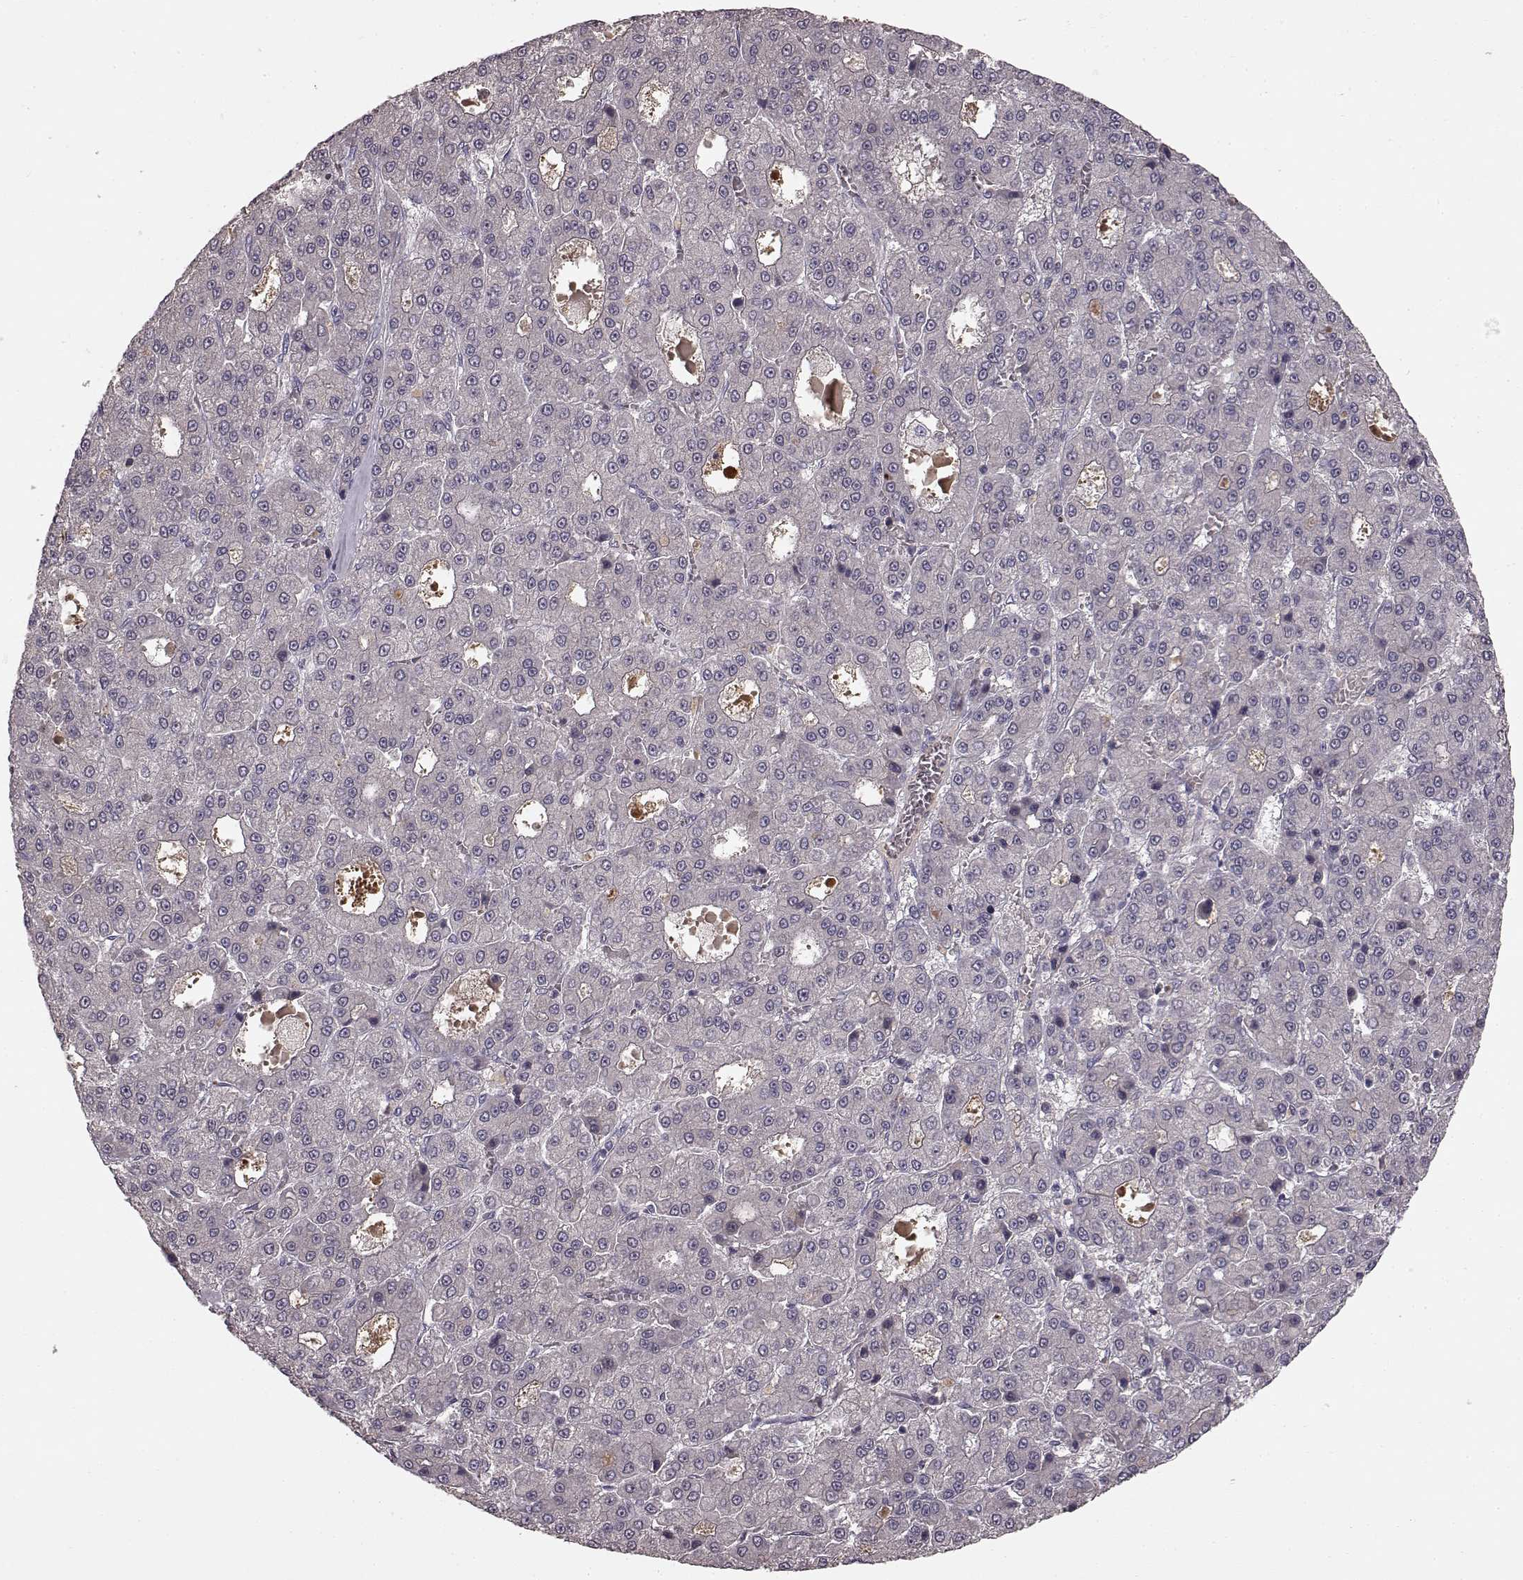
{"staining": {"intensity": "negative", "quantity": "none", "location": "none"}, "tissue": "liver cancer", "cell_type": "Tumor cells", "image_type": "cancer", "snomed": [{"axis": "morphology", "description": "Carcinoma, Hepatocellular, NOS"}, {"axis": "topography", "description": "Liver"}], "caption": "The histopathology image shows no staining of tumor cells in liver hepatocellular carcinoma.", "gene": "SLC22A18", "patient": {"sex": "male", "age": 70}}